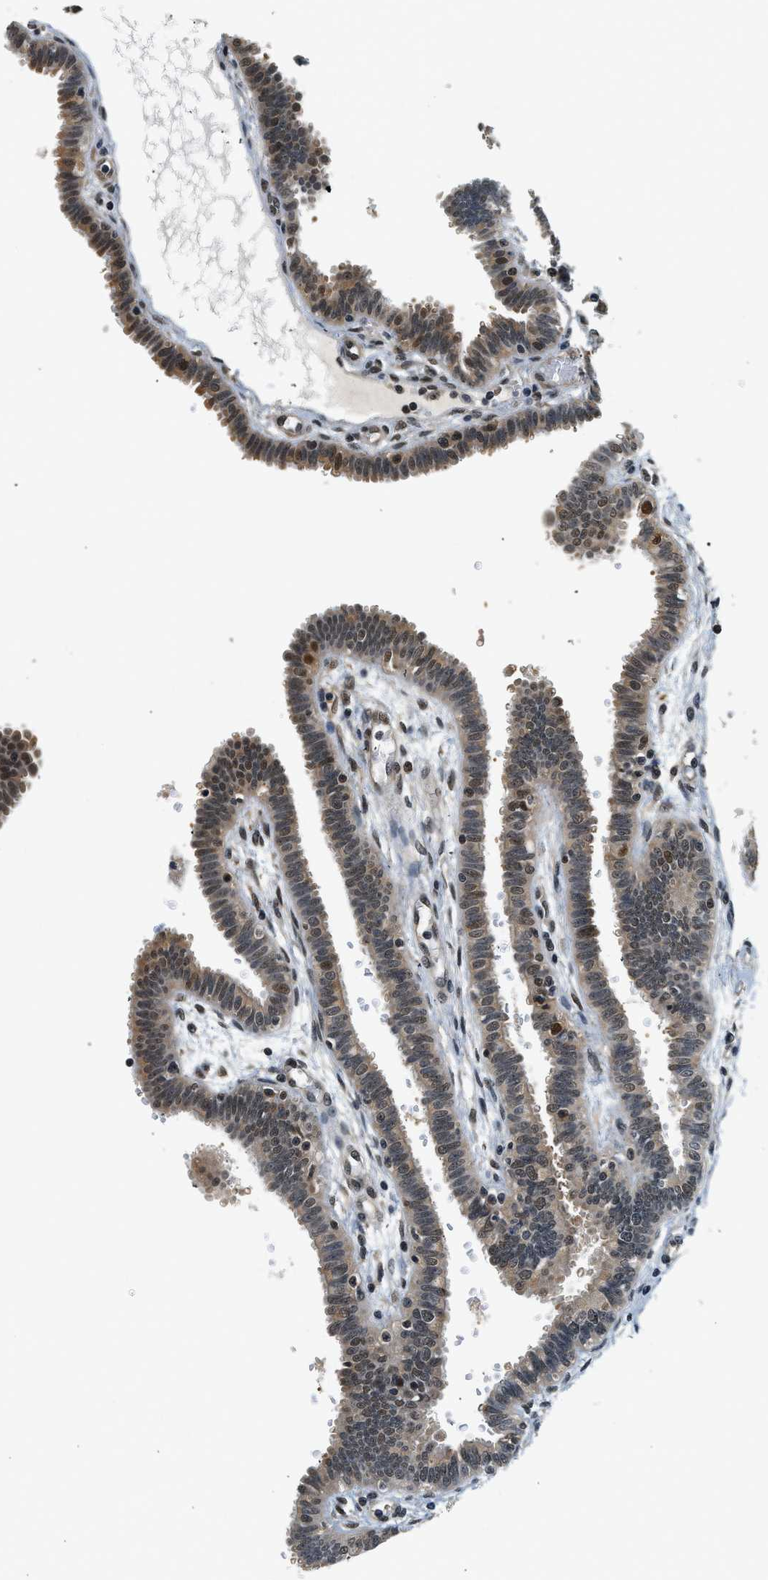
{"staining": {"intensity": "moderate", "quantity": ">75%", "location": "cytoplasmic/membranous,nuclear"}, "tissue": "fallopian tube", "cell_type": "Glandular cells", "image_type": "normal", "snomed": [{"axis": "morphology", "description": "Normal tissue, NOS"}, {"axis": "topography", "description": "Fallopian tube"}], "caption": "DAB immunohistochemical staining of benign human fallopian tube demonstrates moderate cytoplasmic/membranous,nuclear protein staining in approximately >75% of glandular cells.", "gene": "PSMD3", "patient": {"sex": "female", "age": 32}}